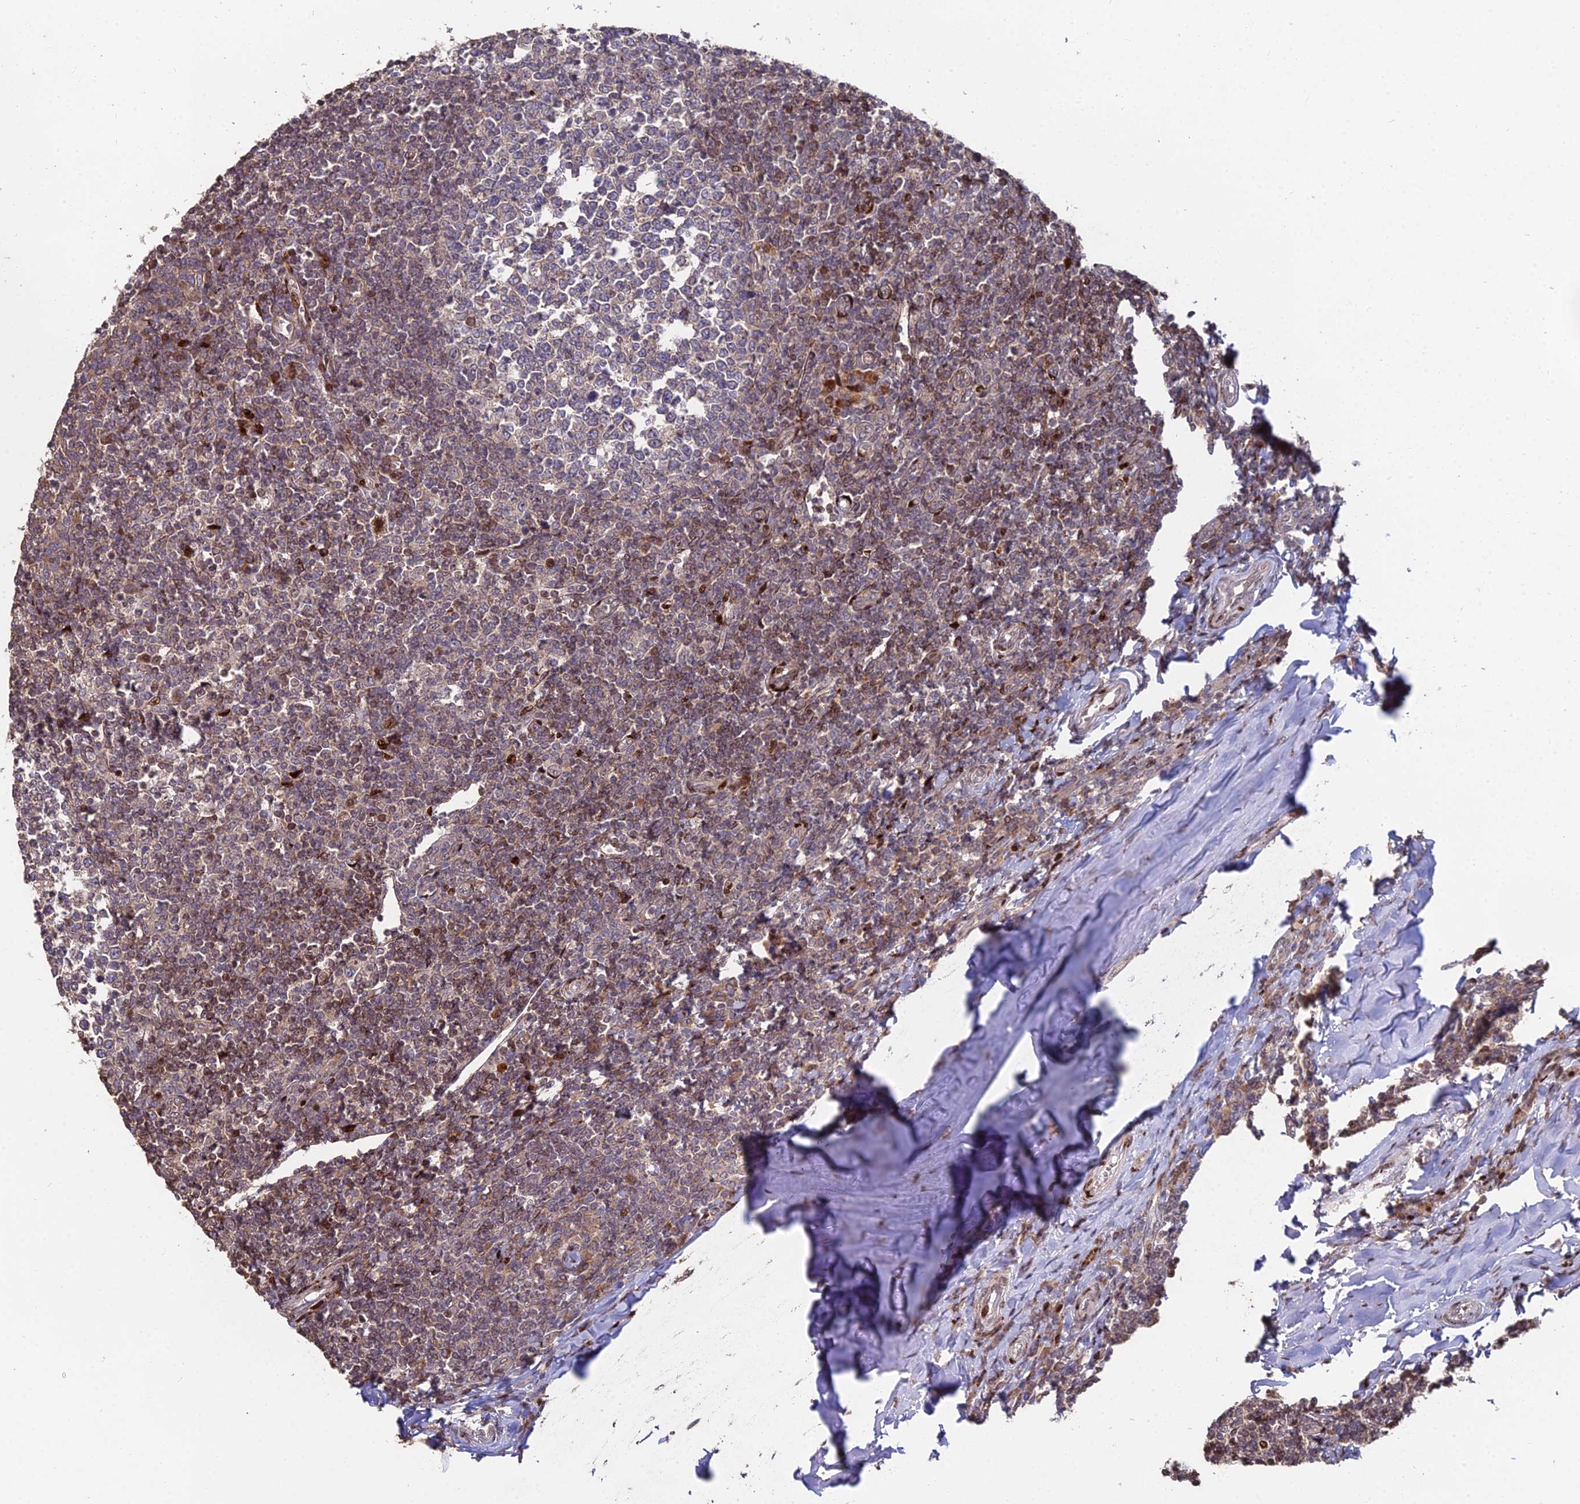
{"staining": {"intensity": "moderate", "quantity": "<25%", "location": "cytoplasmic/membranous"}, "tissue": "tonsil", "cell_type": "Germinal center cells", "image_type": "normal", "snomed": [{"axis": "morphology", "description": "Normal tissue, NOS"}, {"axis": "topography", "description": "Tonsil"}], "caption": "Immunohistochemical staining of benign tonsil displays <25% levels of moderate cytoplasmic/membranous protein positivity in approximately <25% of germinal center cells. (DAB (3,3'-diaminobenzidine) IHC with brightfield microscopy, high magnification).", "gene": "RBMS2", "patient": {"sex": "female", "age": 19}}